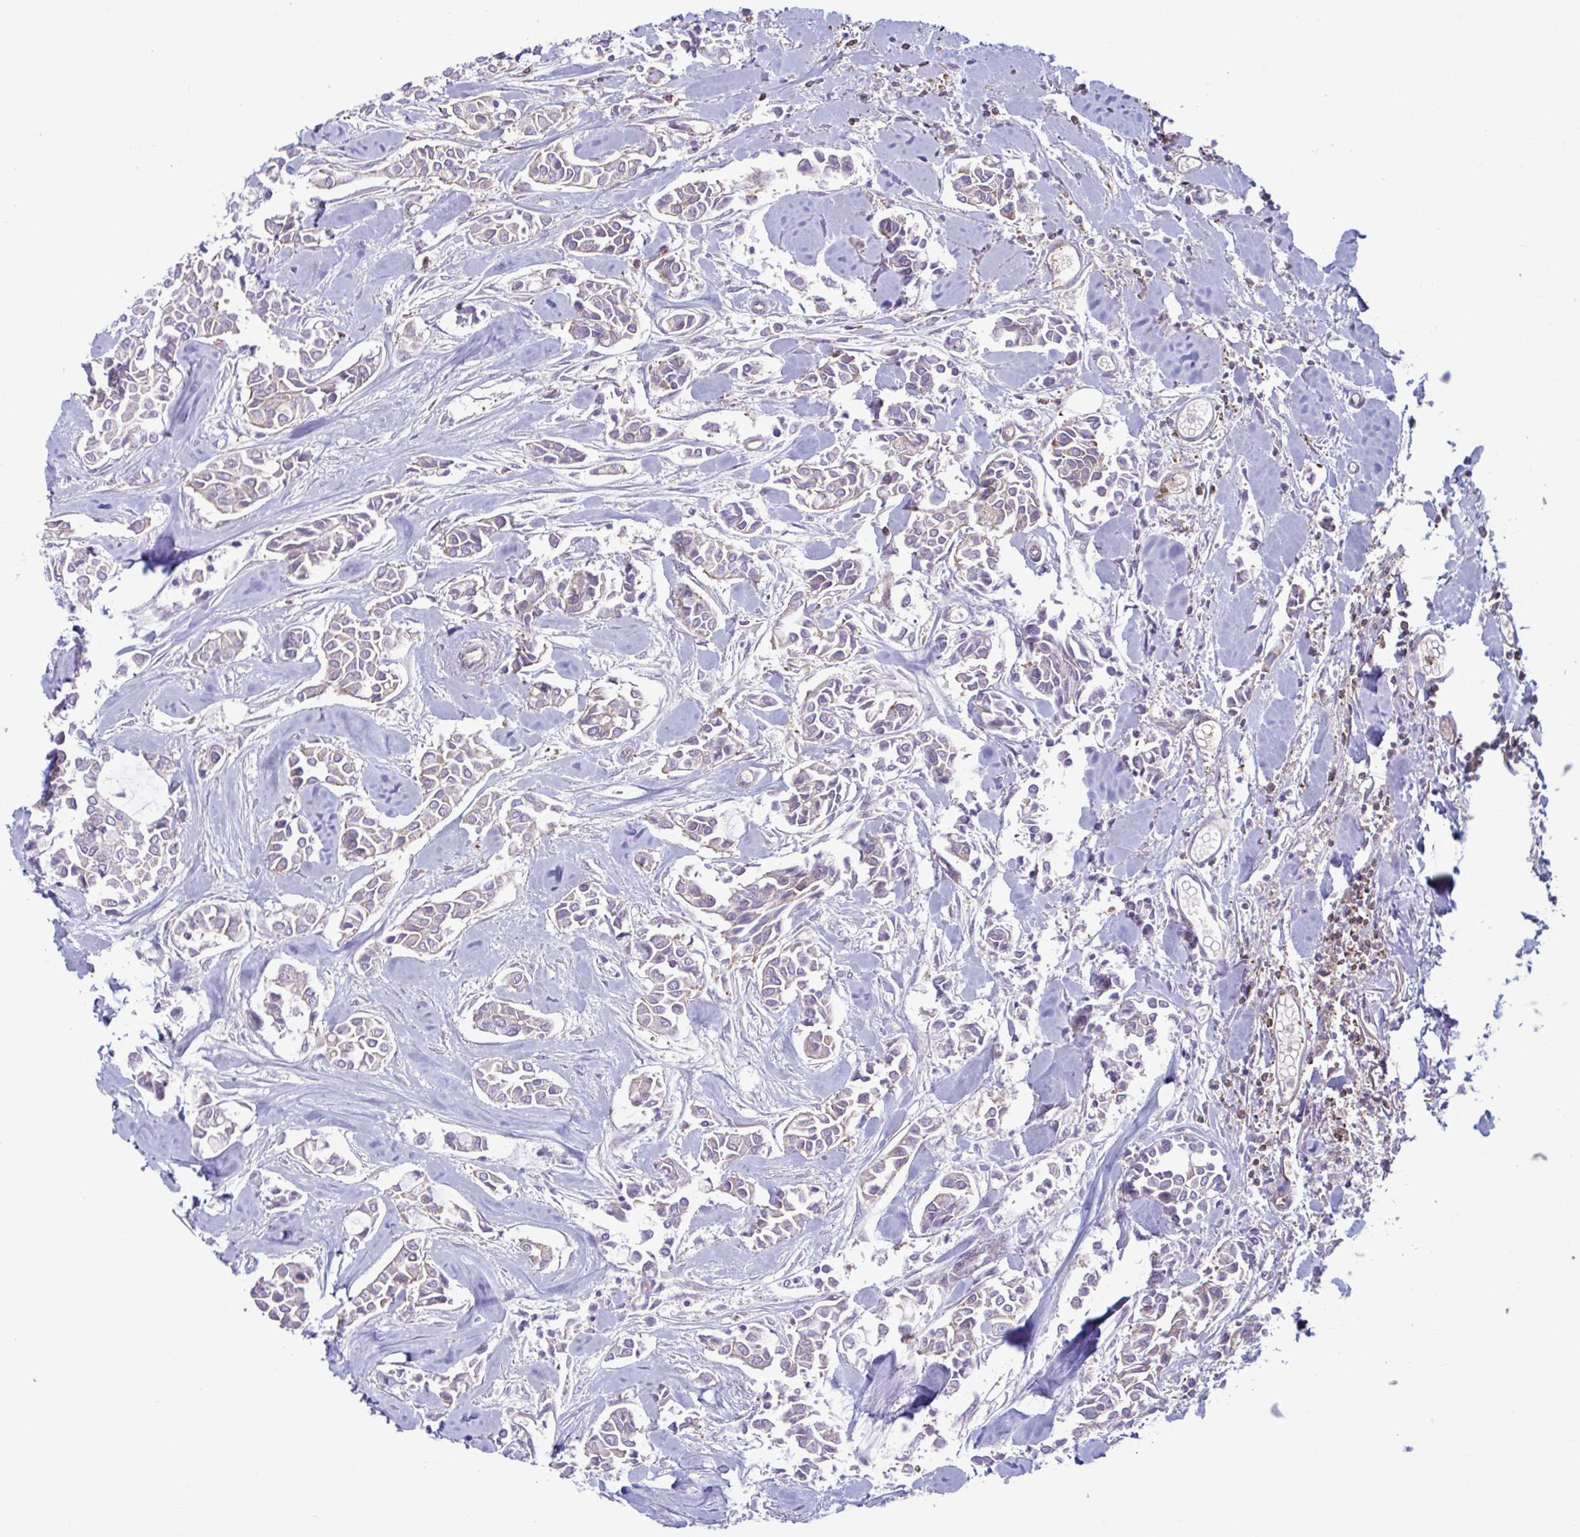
{"staining": {"intensity": "negative", "quantity": "none", "location": "none"}, "tissue": "breast cancer", "cell_type": "Tumor cells", "image_type": "cancer", "snomed": [{"axis": "morphology", "description": "Duct carcinoma"}, {"axis": "topography", "description": "Breast"}], "caption": "Immunohistochemistry photomicrograph of neoplastic tissue: breast cancer (infiltrating ductal carcinoma) stained with DAB exhibits no significant protein staining in tumor cells.", "gene": "TSC22D3", "patient": {"sex": "female", "age": 84}}